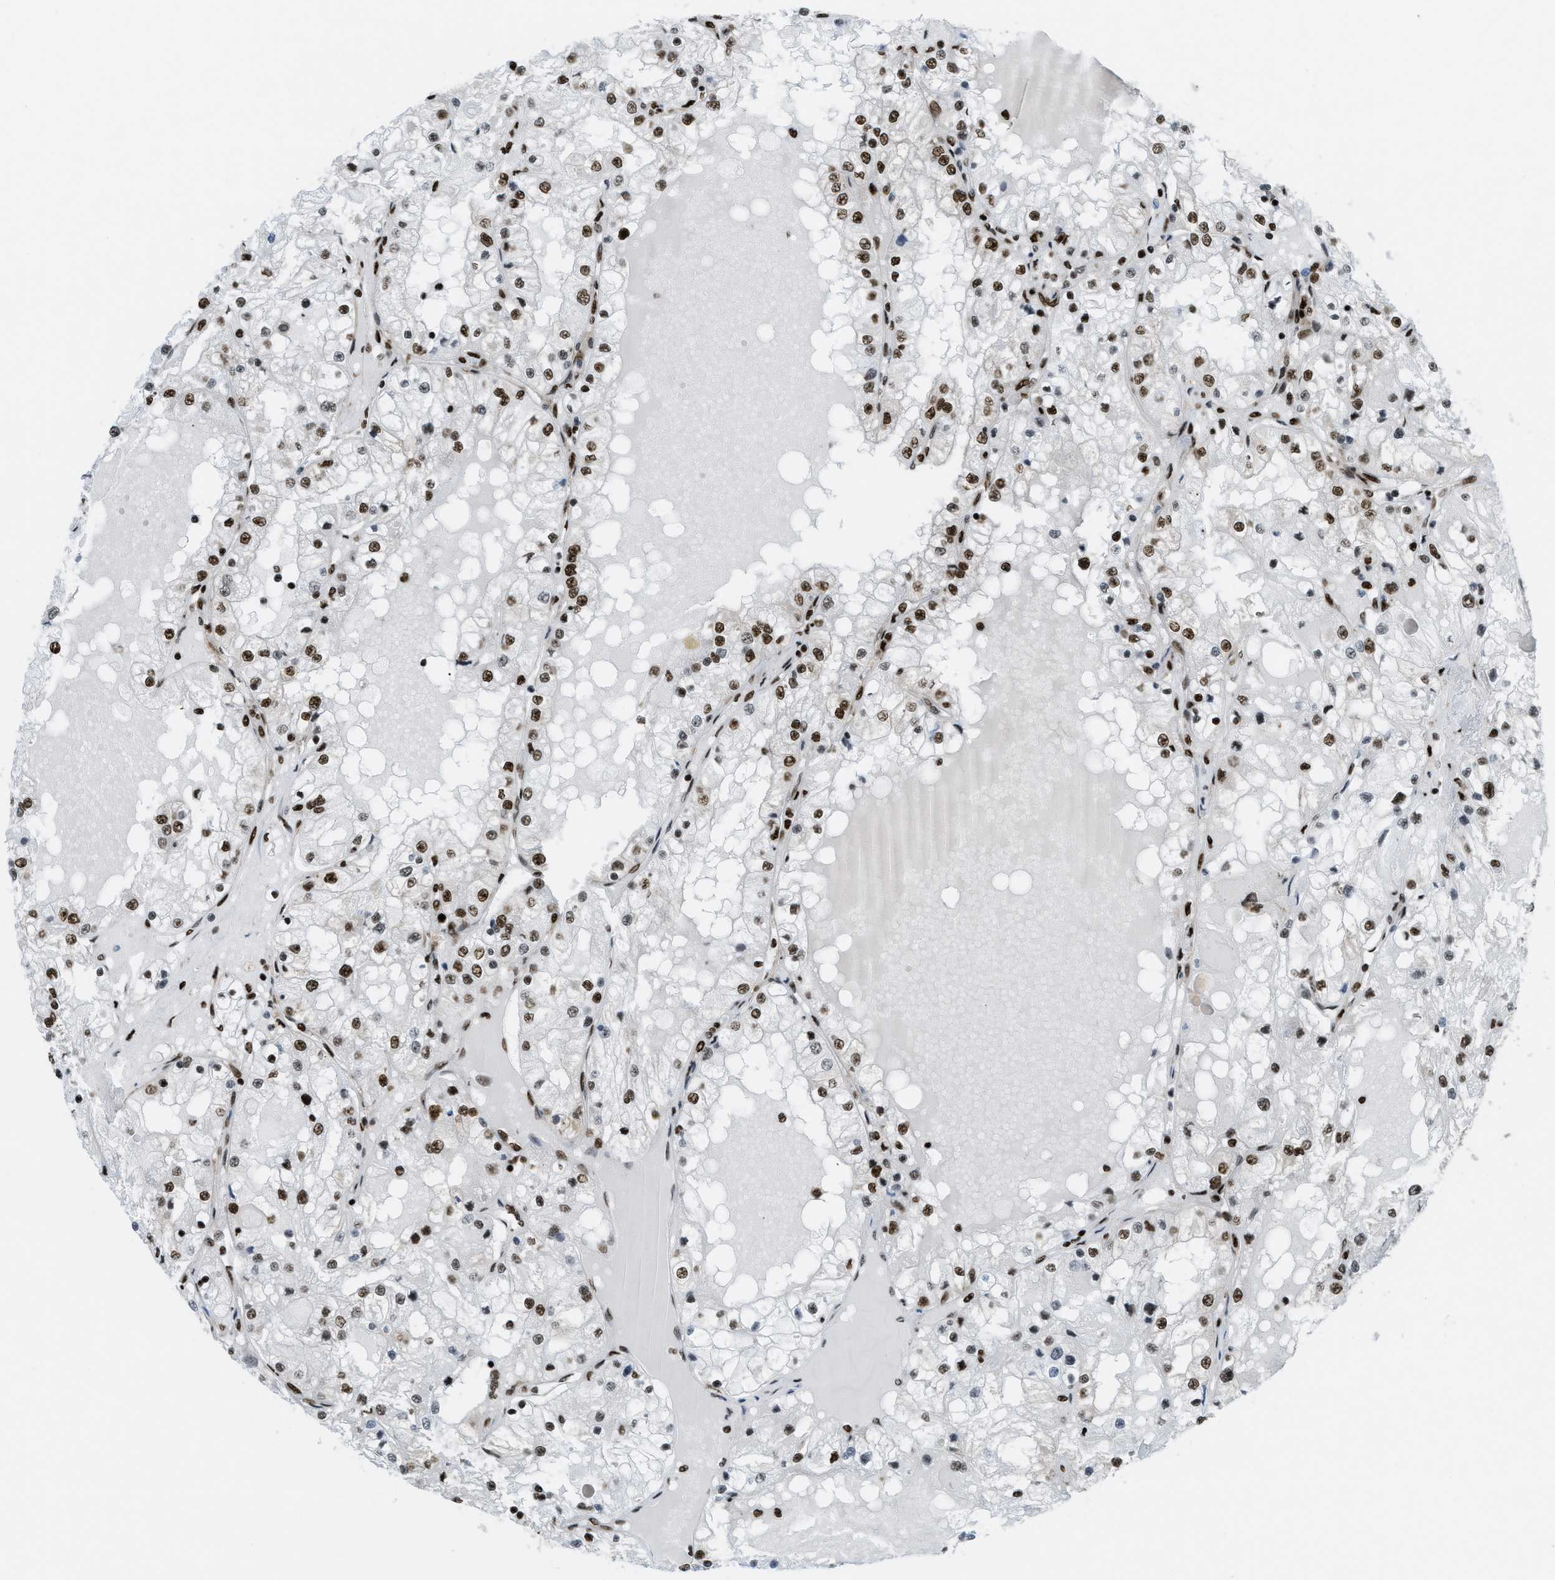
{"staining": {"intensity": "strong", "quantity": ">75%", "location": "nuclear"}, "tissue": "renal cancer", "cell_type": "Tumor cells", "image_type": "cancer", "snomed": [{"axis": "morphology", "description": "Adenocarcinoma, NOS"}, {"axis": "topography", "description": "Kidney"}], "caption": "A high amount of strong nuclear positivity is present in about >75% of tumor cells in renal adenocarcinoma tissue. The protein is stained brown, and the nuclei are stained in blue (DAB (3,3'-diaminobenzidine) IHC with brightfield microscopy, high magnification).", "gene": "ZNF207", "patient": {"sex": "male", "age": 68}}